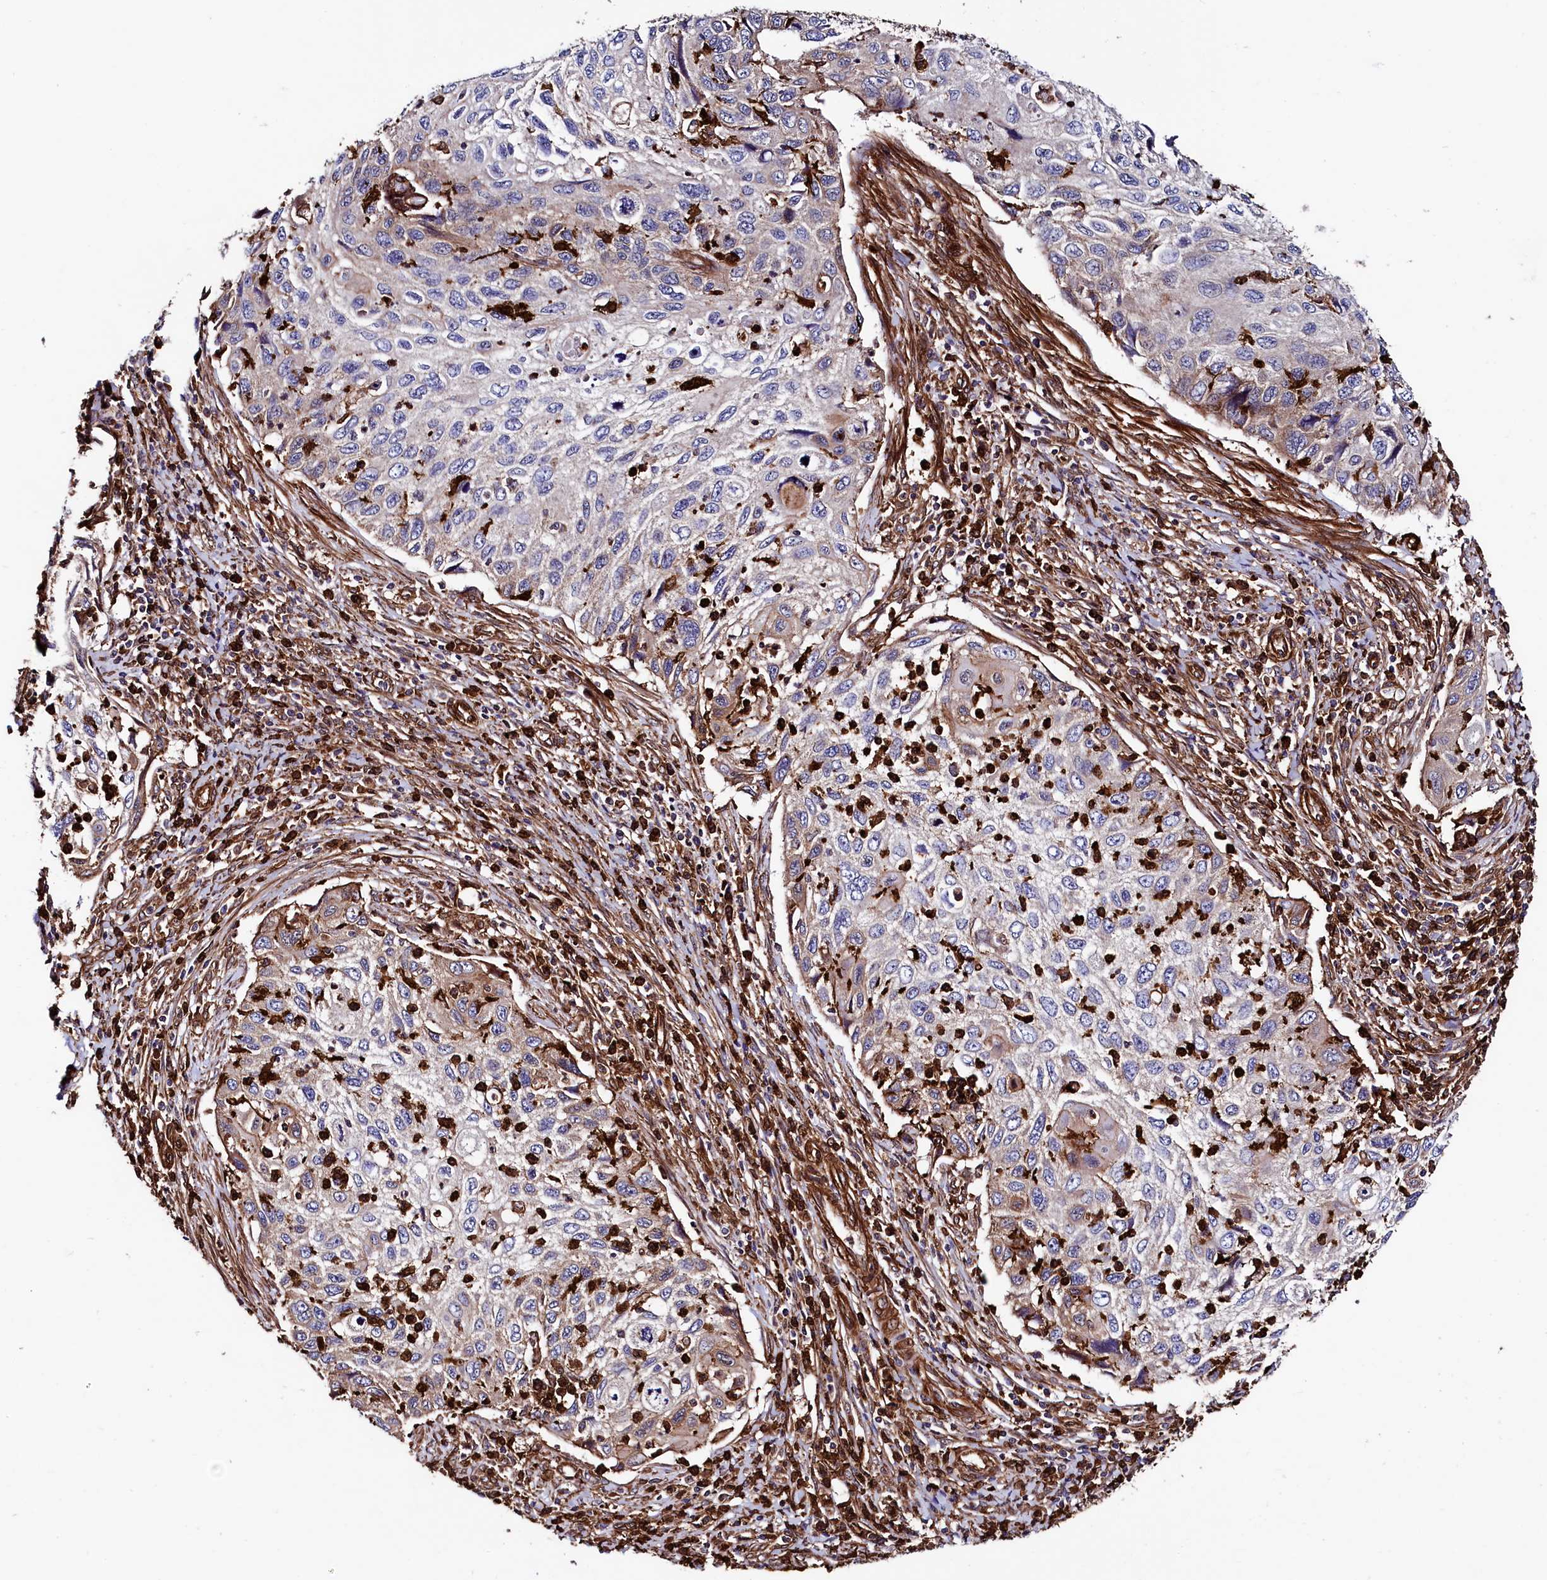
{"staining": {"intensity": "weak", "quantity": "<25%", "location": "cytoplasmic/membranous"}, "tissue": "cervical cancer", "cell_type": "Tumor cells", "image_type": "cancer", "snomed": [{"axis": "morphology", "description": "Squamous cell carcinoma, NOS"}, {"axis": "topography", "description": "Cervix"}], "caption": "An immunohistochemistry (IHC) image of squamous cell carcinoma (cervical) is shown. There is no staining in tumor cells of squamous cell carcinoma (cervical).", "gene": "STAMBPL1", "patient": {"sex": "female", "age": 70}}